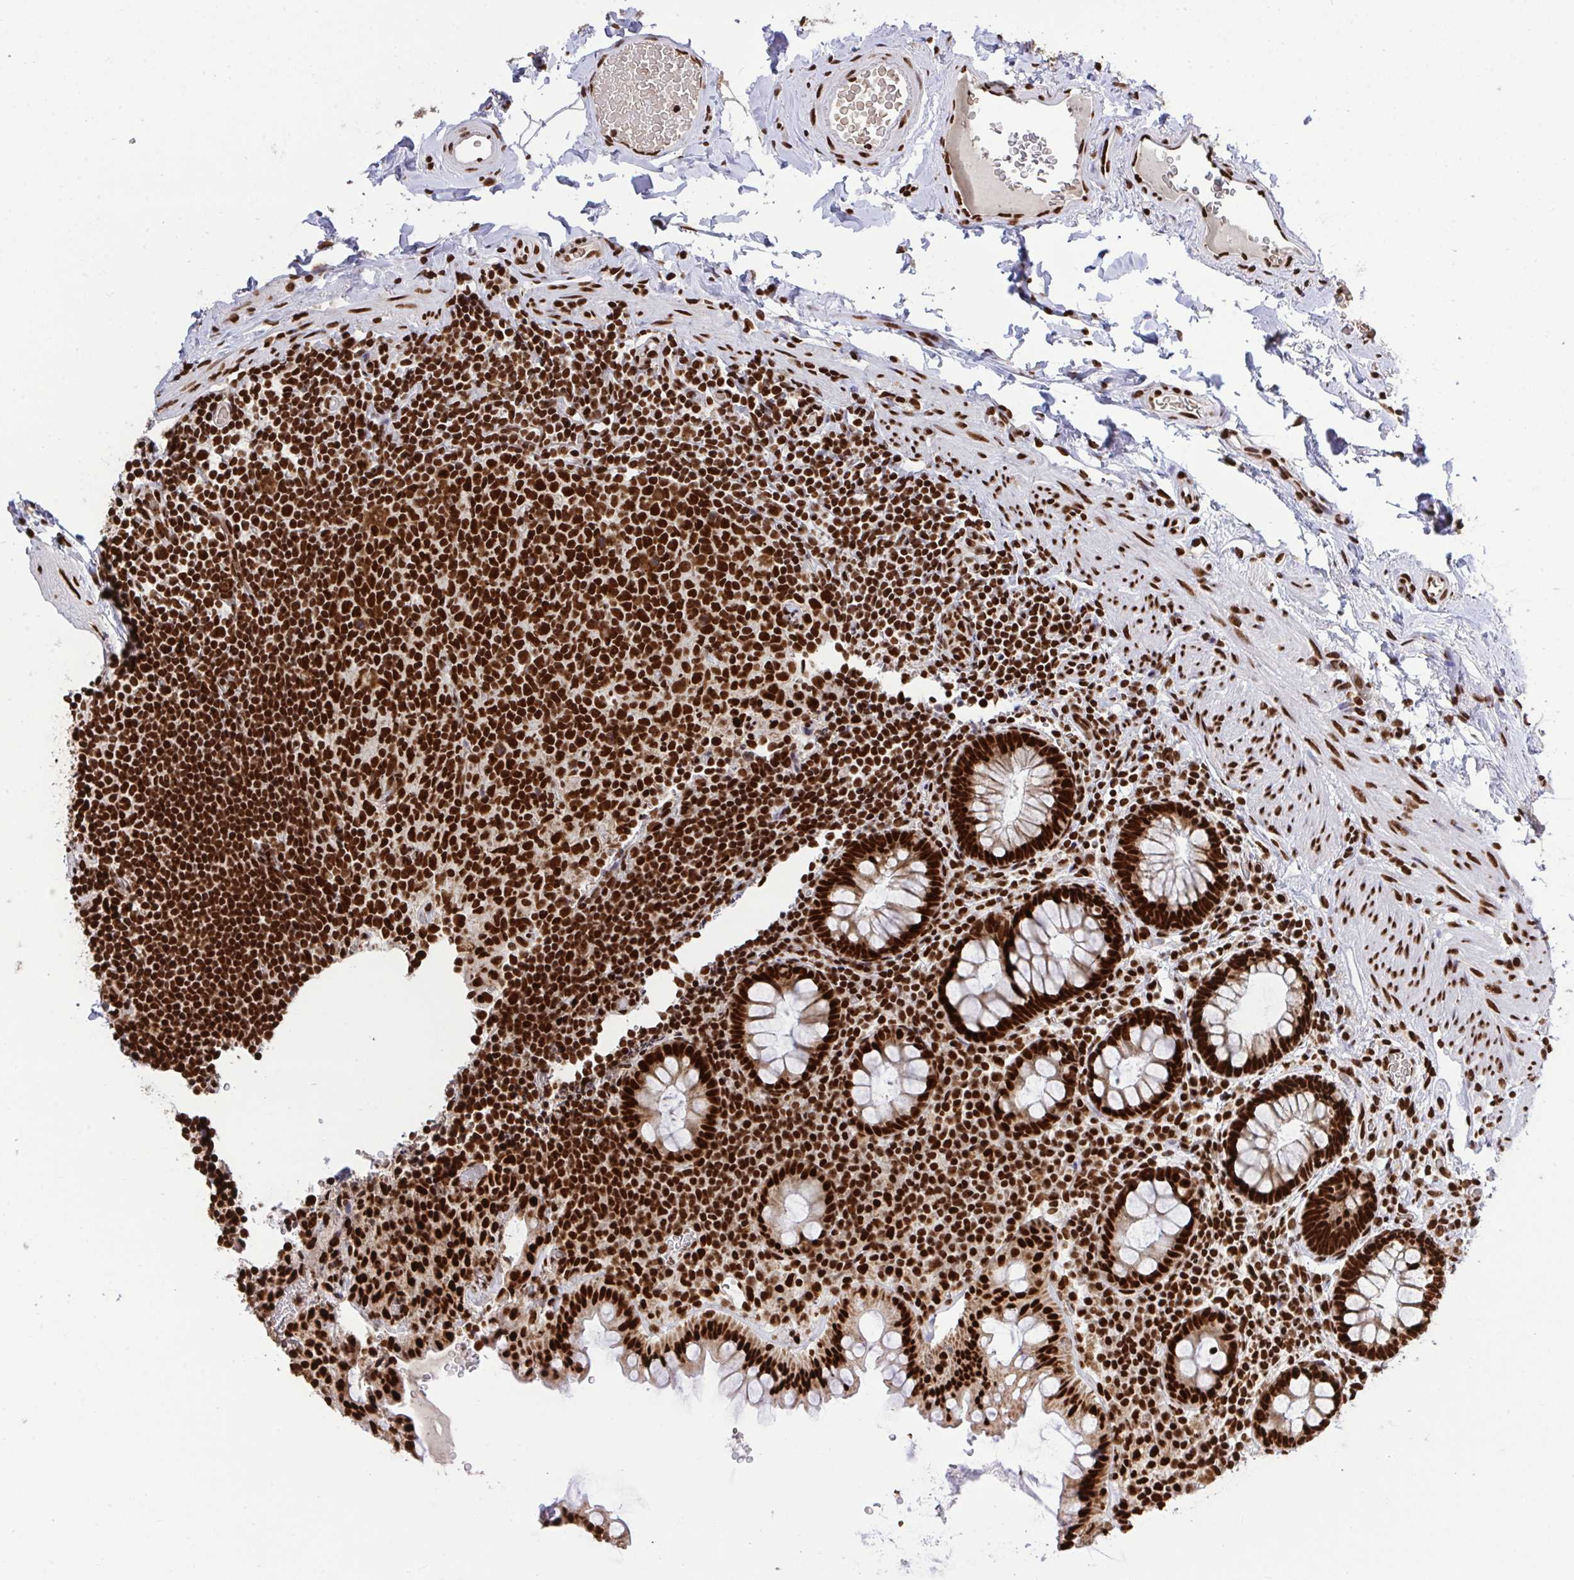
{"staining": {"intensity": "strong", "quantity": ">75%", "location": "nuclear"}, "tissue": "rectum", "cell_type": "Glandular cells", "image_type": "normal", "snomed": [{"axis": "morphology", "description": "Normal tissue, NOS"}, {"axis": "topography", "description": "Rectum"}, {"axis": "topography", "description": "Peripheral nerve tissue"}], "caption": "IHC of benign human rectum exhibits high levels of strong nuclear expression in about >75% of glandular cells. (DAB IHC with brightfield microscopy, high magnification).", "gene": "ENSG00000268083", "patient": {"sex": "female", "age": 69}}